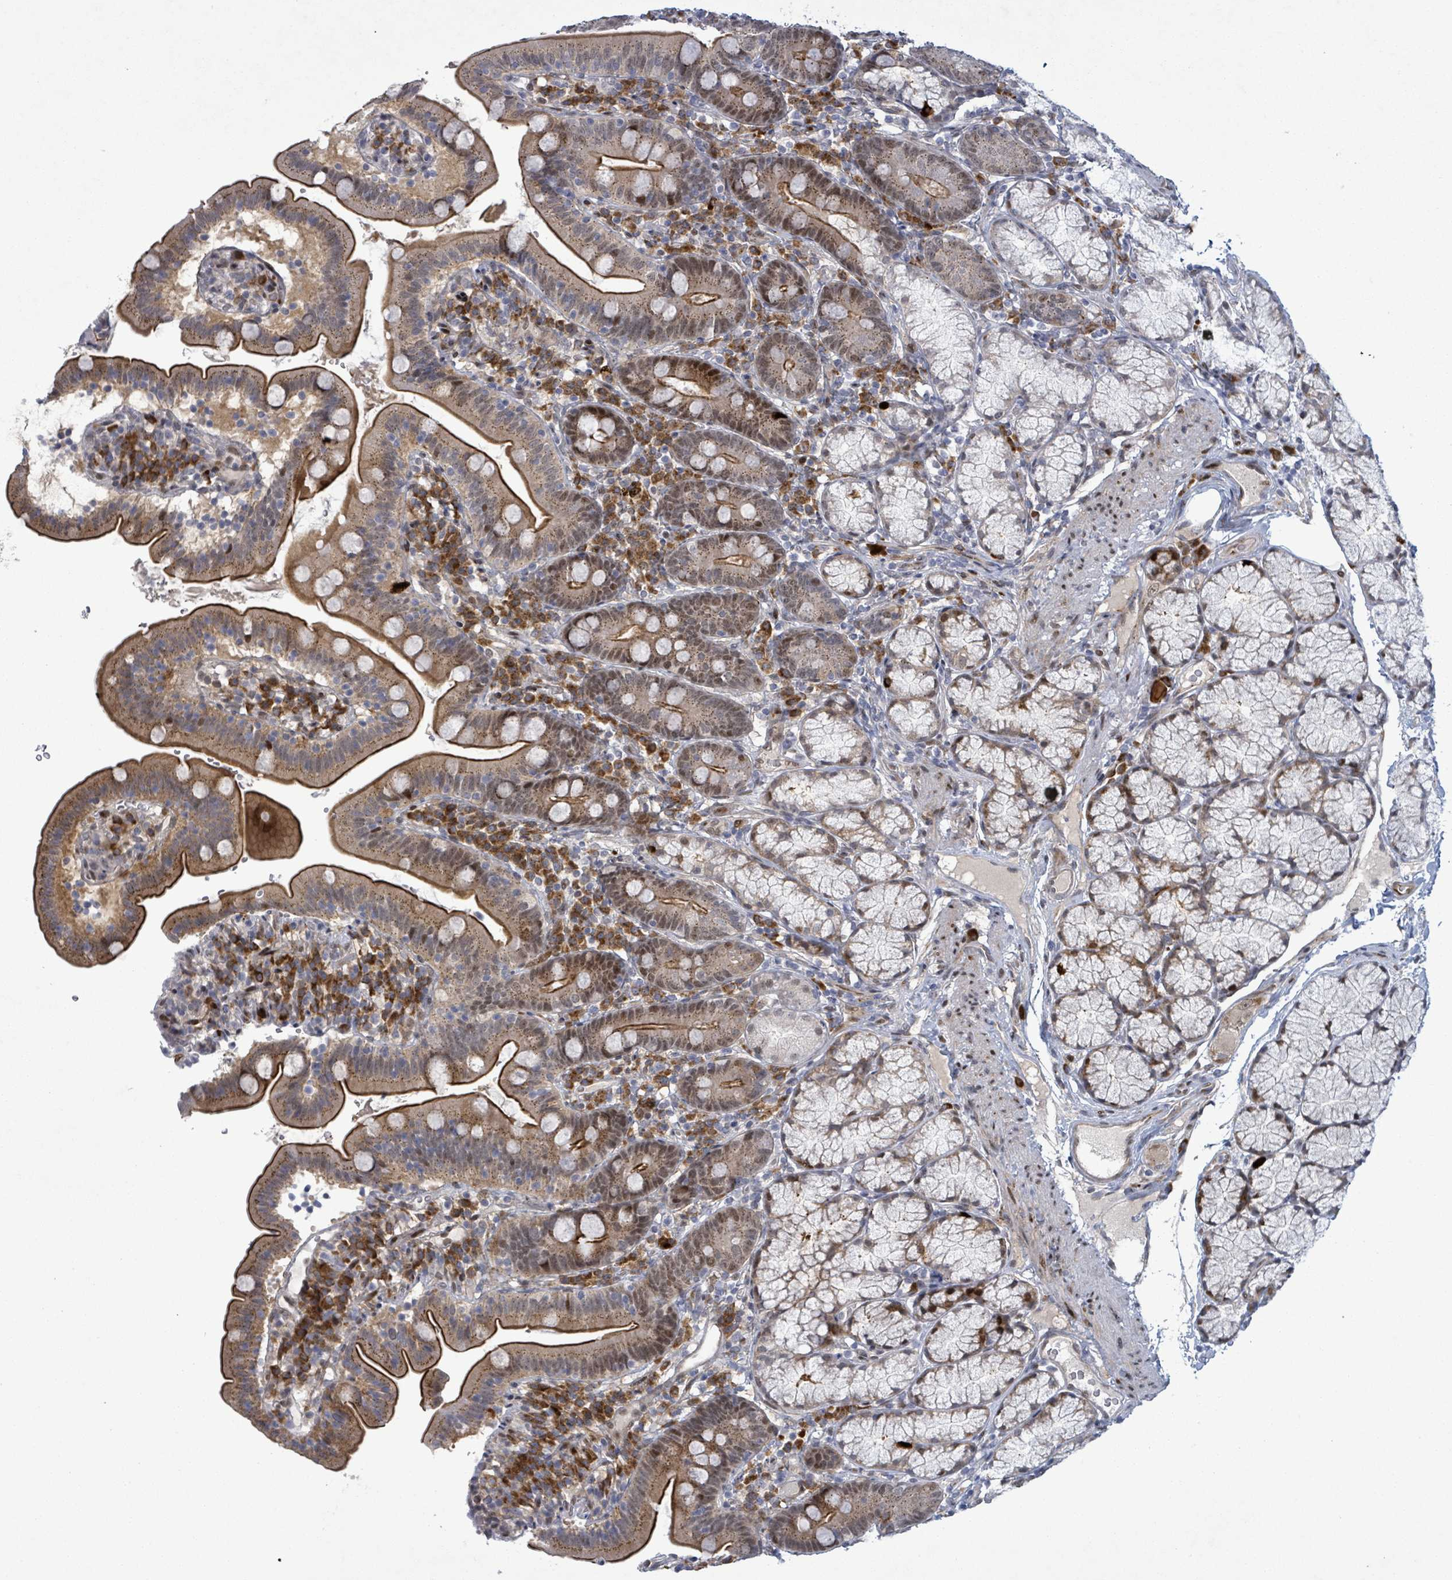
{"staining": {"intensity": "moderate", "quantity": "25%-75%", "location": "cytoplasmic/membranous"}, "tissue": "duodenum", "cell_type": "Glandular cells", "image_type": "normal", "snomed": [{"axis": "morphology", "description": "Normal tissue, NOS"}, {"axis": "topography", "description": "Duodenum"}], "caption": "Immunohistochemistry (IHC) (DAB) staining of benign duodenum exhibits moderate cytoplasmic/membranous protein positivity in about 25%-75% of glandular cells. Nuclei are stained in blue.", "gene": "TUSC1", "patient": {"sex": "female", "age": 67}}